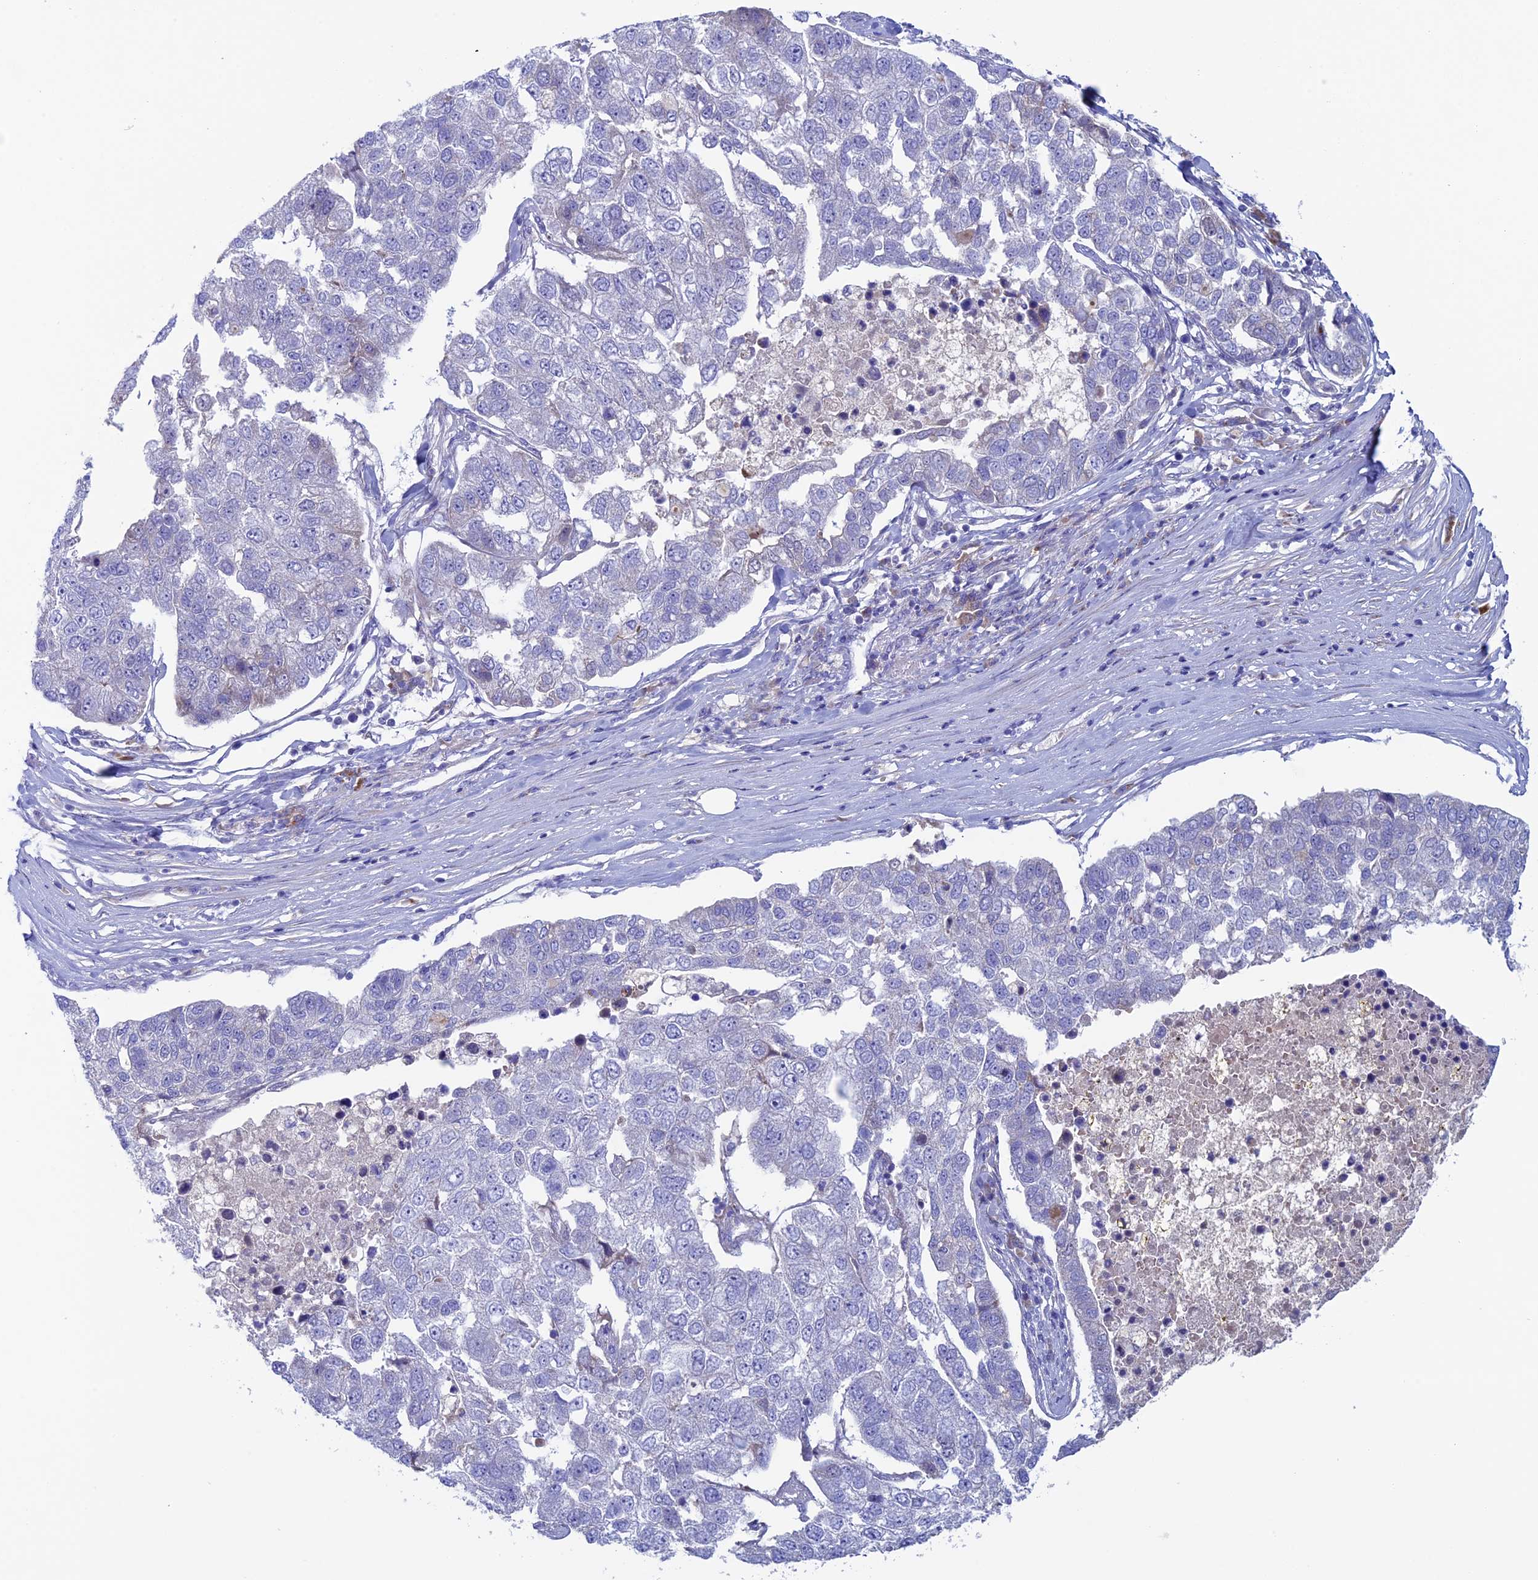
{"staining": {"intensity": "negative", "quantity": "none", "location": "none"}, "tissue": "pancreatic cancer", "cell_type": "Tumor cells", "image_type": "cancer", "snomed": [{"axis": "morphology", "description": "Adenocarcinoma, NOS"}, {"axis": "topography", "description": "Pancreas"}], "caption": "The IHC histopathology image has no significant staining in tumor cells of pancreatic cancer tissue.", "gene": "SLC15A5", "patient": {"sex": "female", "age": 61}}